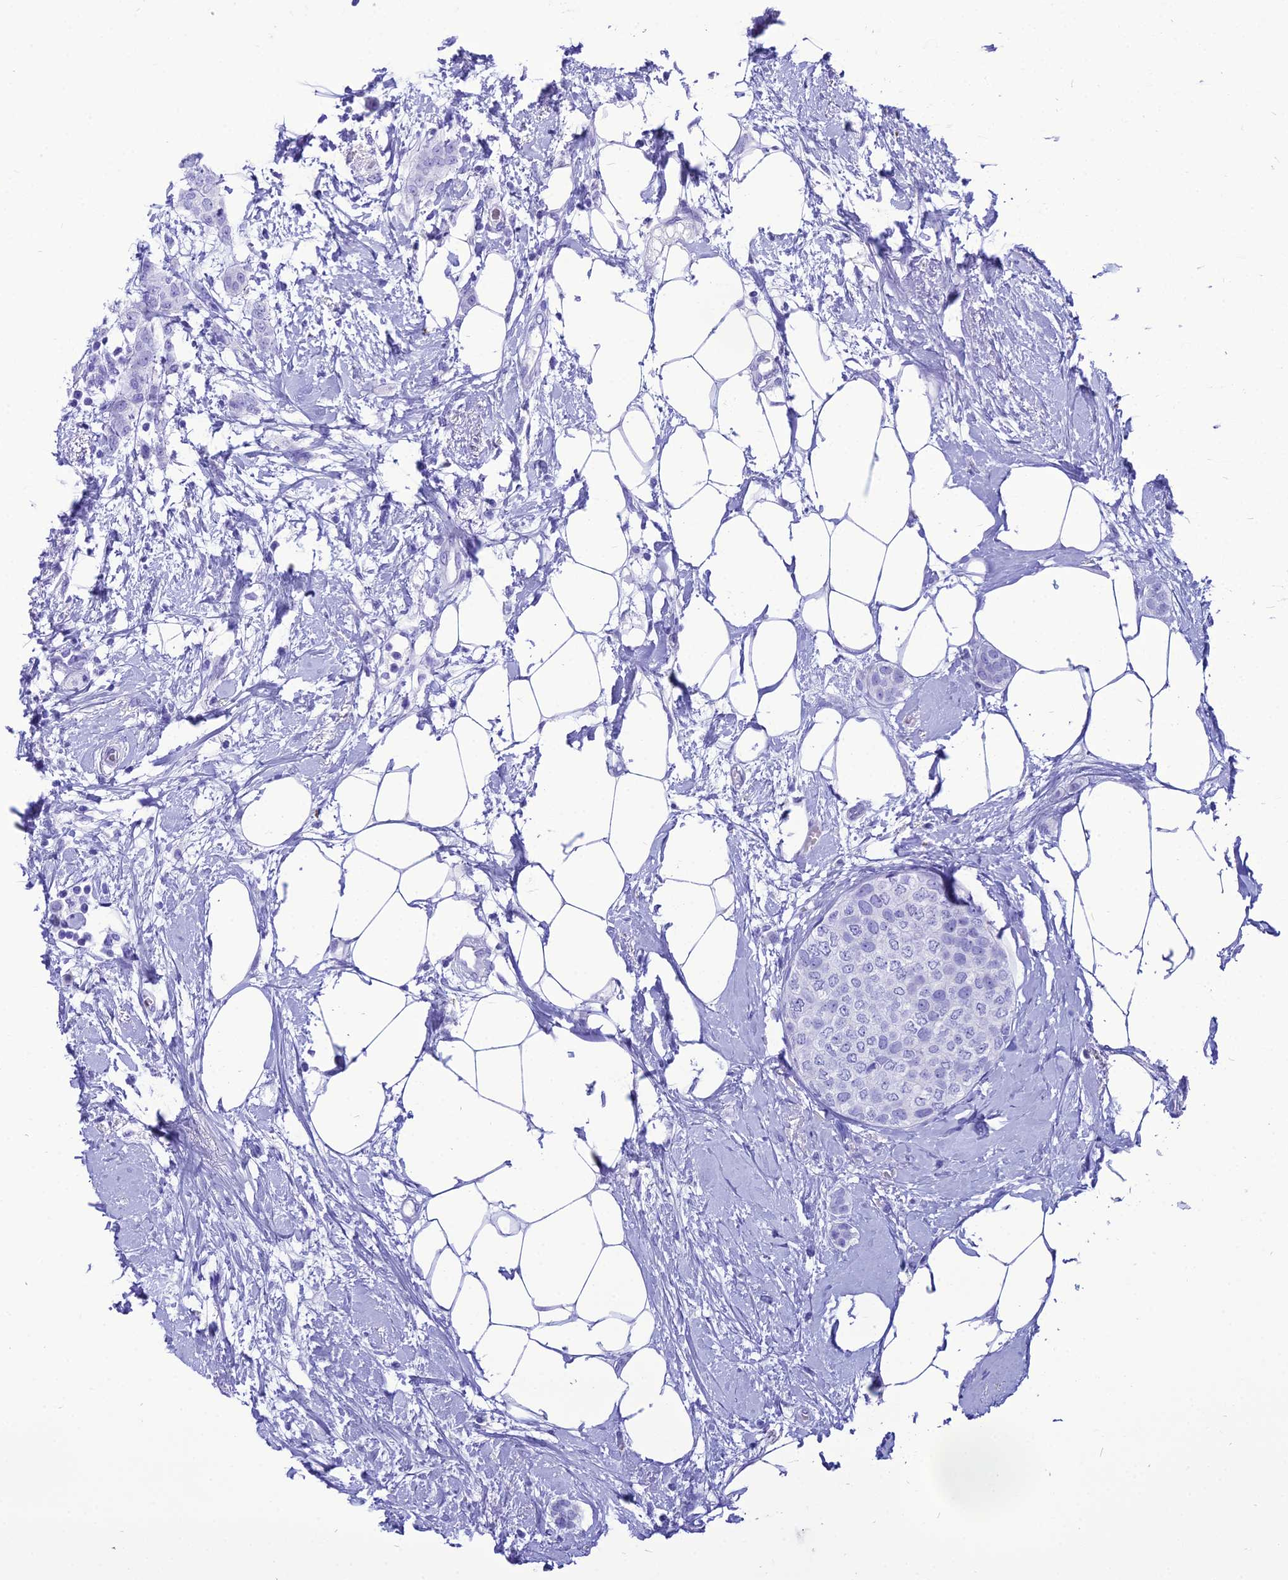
{"staining": {"intensity": "negative", "quantity": "none", "location": "none"}, "tissue": "breast cancer", "cell_type": "Tumor cells", "image_type": "cancer", "snomed": [{"axis": "morphology", "description": "Duct carcinoma"}, {"axis": "topography", "description": "Breast"}], "caption": "This is an immunohistochemistry photomicrograph of human intraductal carcinoma (breast). There is no expression in tumor cells.", "gene": "PNMA5", "patient": {"sex": "female", "age": 72}}